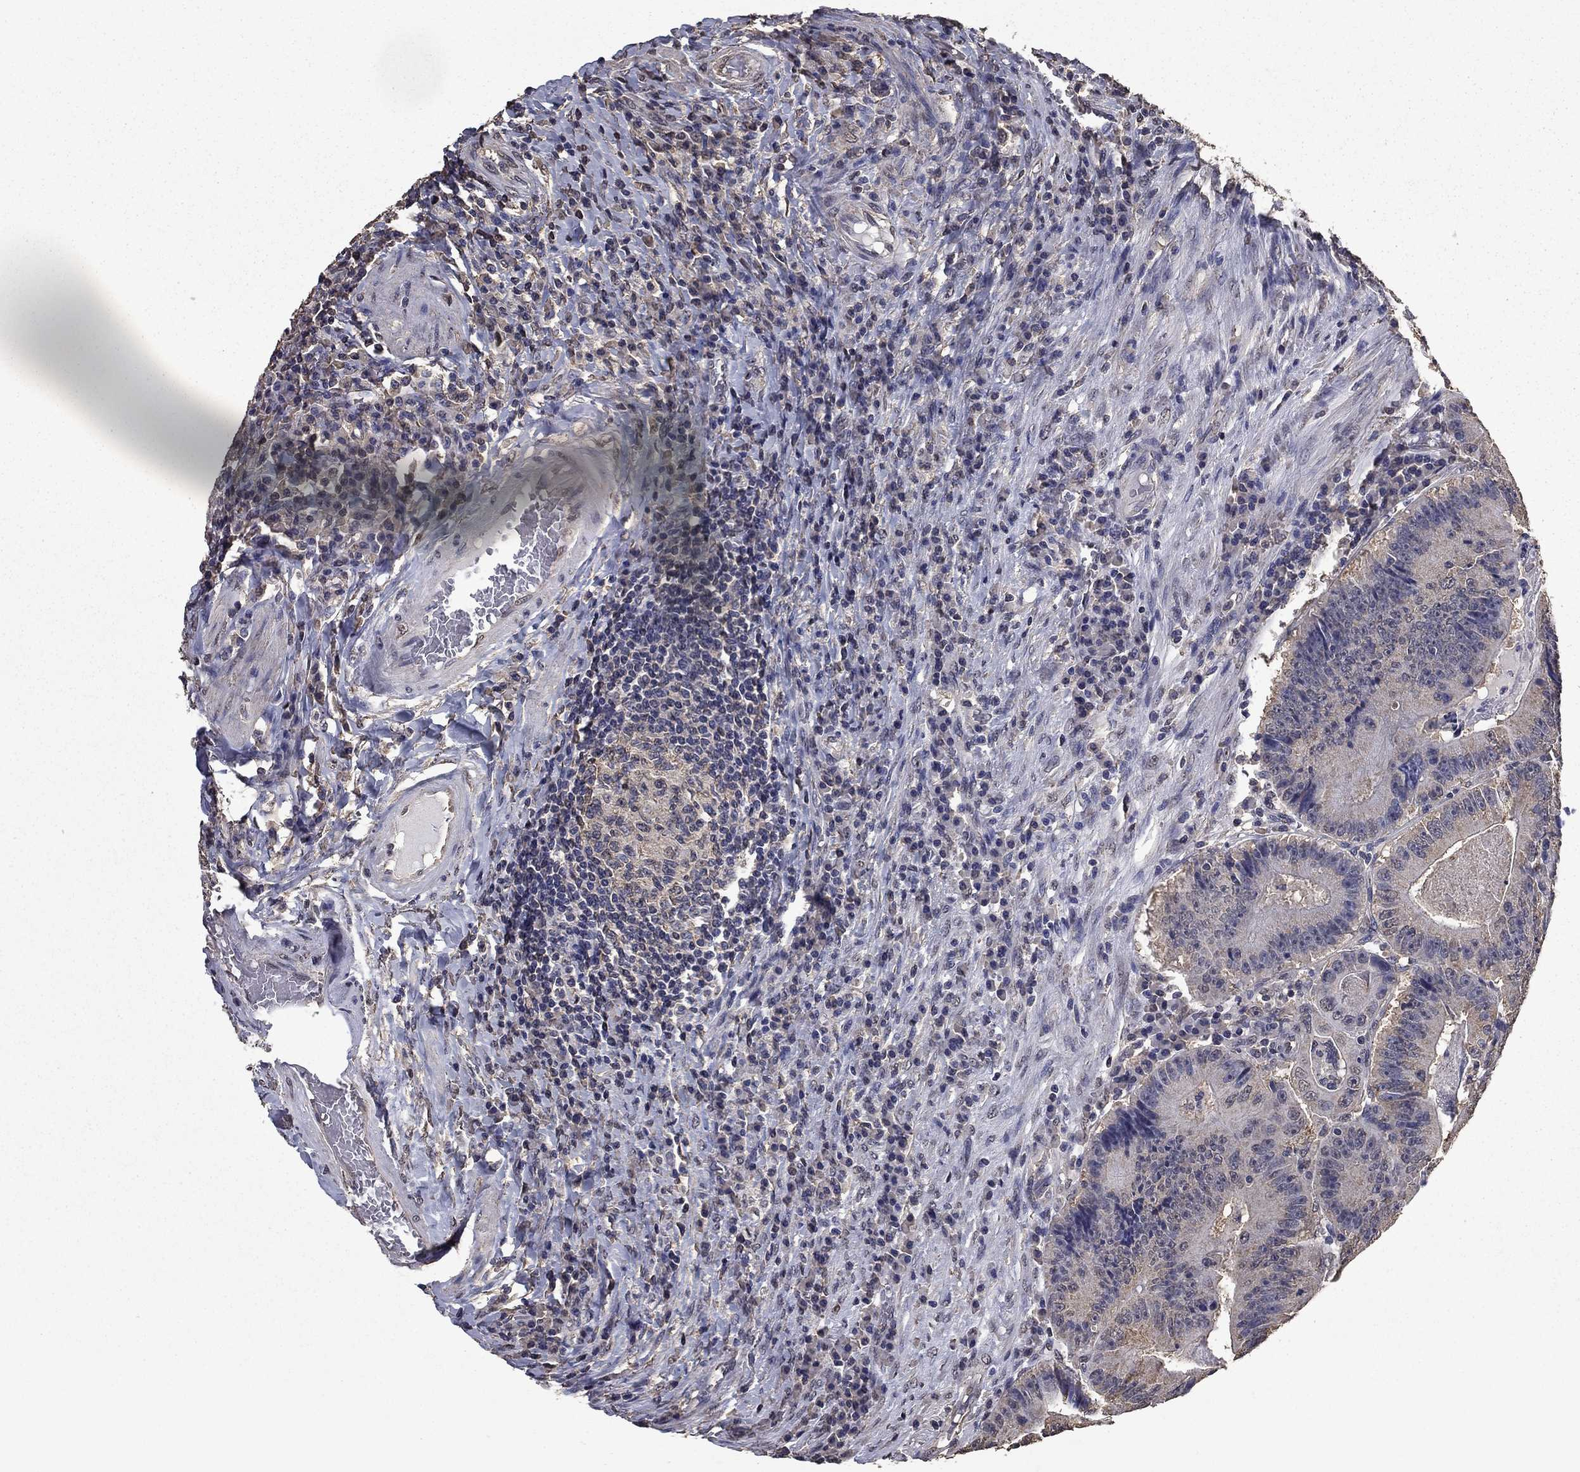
{"staining": {"intensity": "negative", "quantity": "none", "location": "none"}, "tissue": "colorectal cancer", "cell_type": "Tumor cells", "image_type": "cancer", "snomed": [{"axis": "morphology", "description": "Adenocarcinoma, NOS"}, {"axis": "topography", "description": "Colon"}], "caption": "An immunohistochemistry micrograph of adenocarcinoma (colorectal) is shown. There is no staining in tumor cells of adenocarcinoma (colorectal).", "gene": "MFAP3L", "patient": {"sex": "female", "age": 86}}